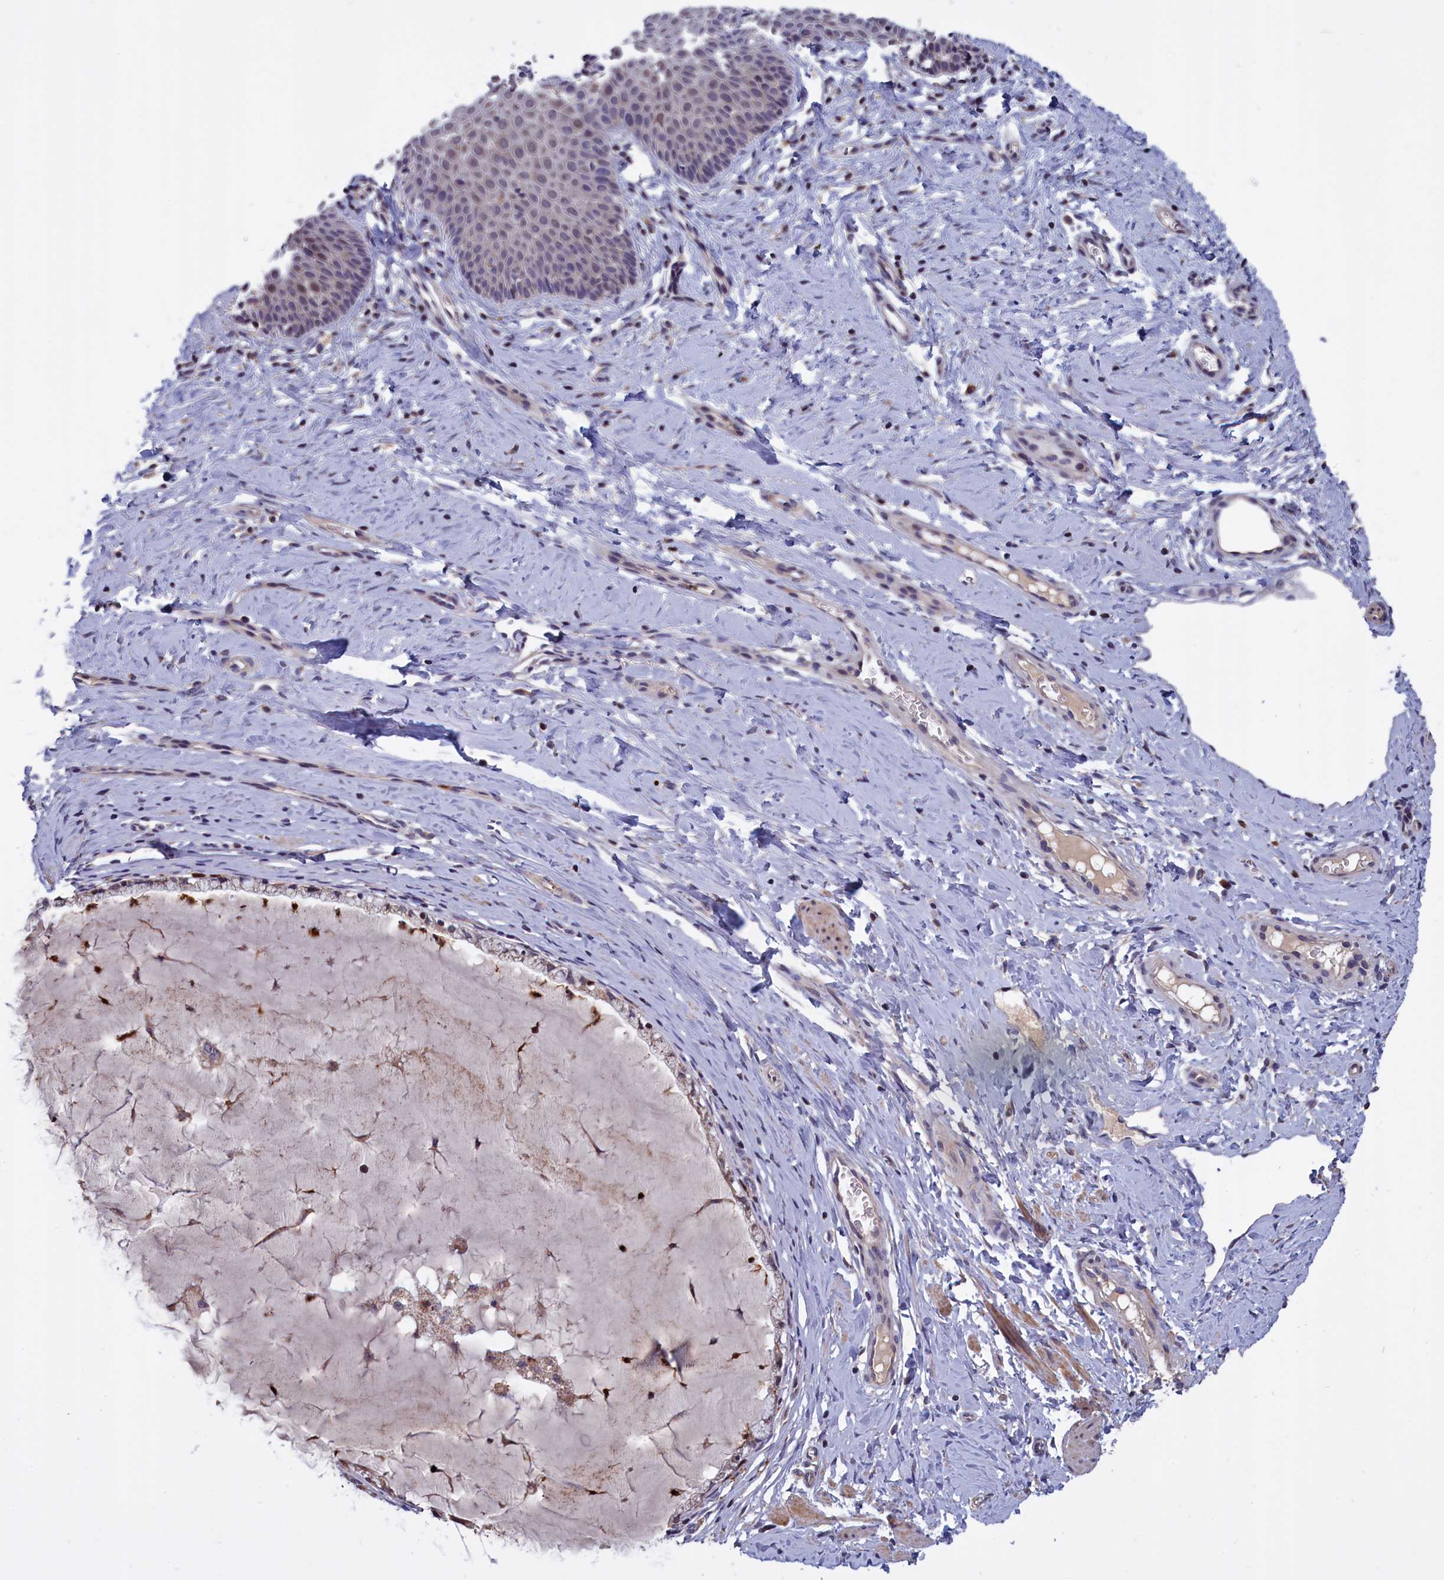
{"staining": {"intensity": "moderate", "quantity": "25%-75%", "location": "cytoplasmic/membranous"}, "tissue": "cervix", "cell_type": "Glandular cells", "image_type": "normal", "snomed": [{"axis": "morphology", "description": "Normal tissue, NOS"}, {"axis": "topography", "description": "Cervix"}], "caption": "Immunohistochemistry (IHC) (DAB (3,3'-diaminobenzidine)) staining of normal cervix displays moderate cytoplasmic/membranous protein staining in about 25%-75% of glandular cells.", "gene": "EPB41L4B", "patient": {"sex": "female", "age": 36}}